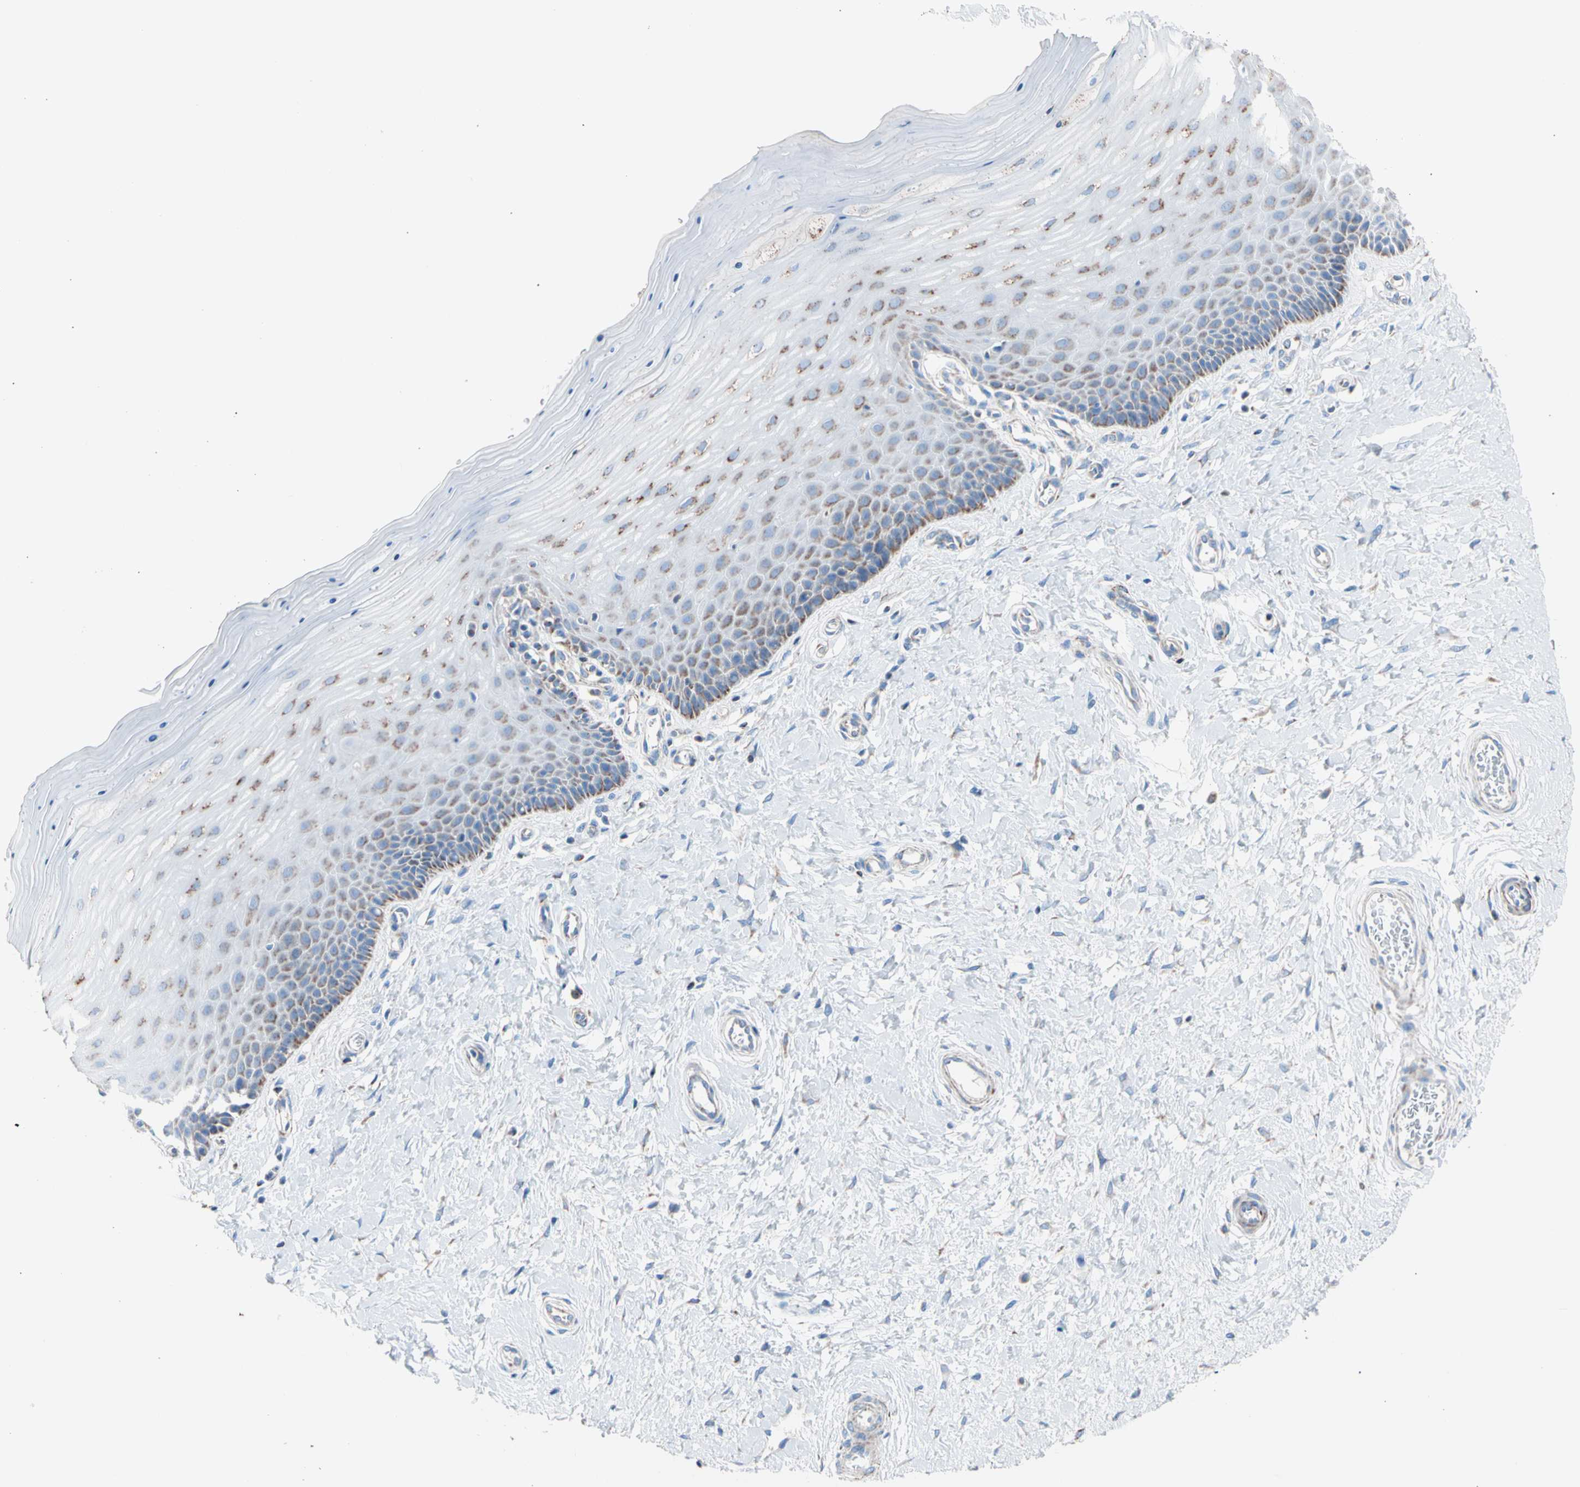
{"staining": {"intensity": "strong", "quantity": ">75%", "location": "cytoplasmic/membranous"}, "tissue": "cervix", "cell_type": "Glandular cells", "image_type": "normal", "snomed": [{"axis": "morphology", "description": "Normal tissue, NOS"}, {"axis": "topography", "description": "Cervix"}], "caption": "A brown stain labels strong cytoplasmic/membranous expression of a protein in glandular cells of normal human cervix.", "gene": "HK1", "patient": {"sex": "female", "age": 55}}